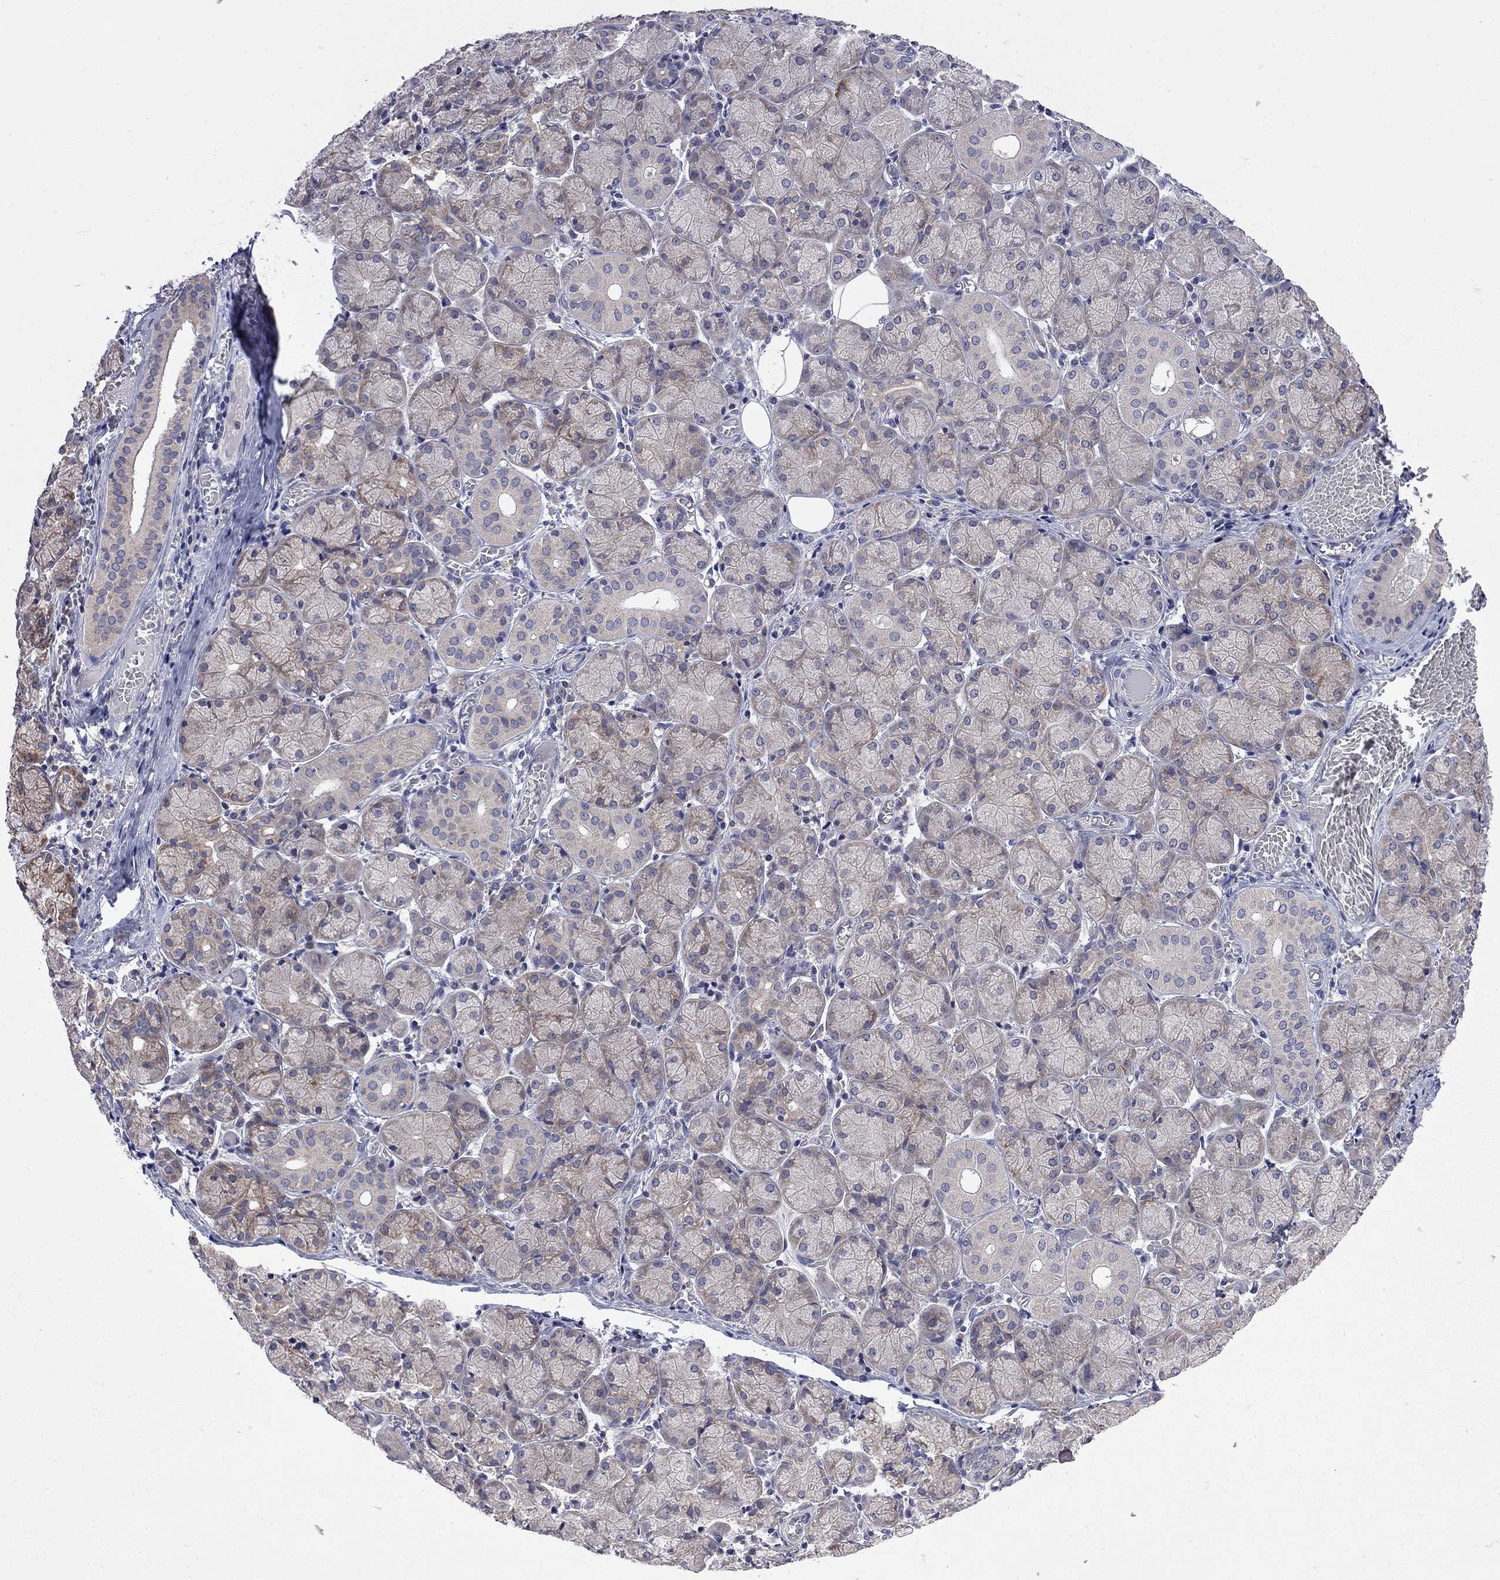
{"staining": {"intensity": "weak", "quantity": "25%-75%", "location": "cytoplasmic/membranous"}, "tissue": "salivary gland", "cell_type": "Glandular cells", "image_type": "normal", "snomed": [{"axis": "morphology", "description": "Normal tissue, NOS"}, {"axis": "topography", "description": "Salivary gland"}, {"axis": "topography", "description": "Peripheral nerve tissue"}], "caption": "Immunohistochemical staining of unremarkable human salivary gland exhibits weak cytoplasmic/membranous protein staining in approximately 25%-75% of glandular cells.", "gene": "CNOT11", "patient": {"sex": "female", "age": 24}}